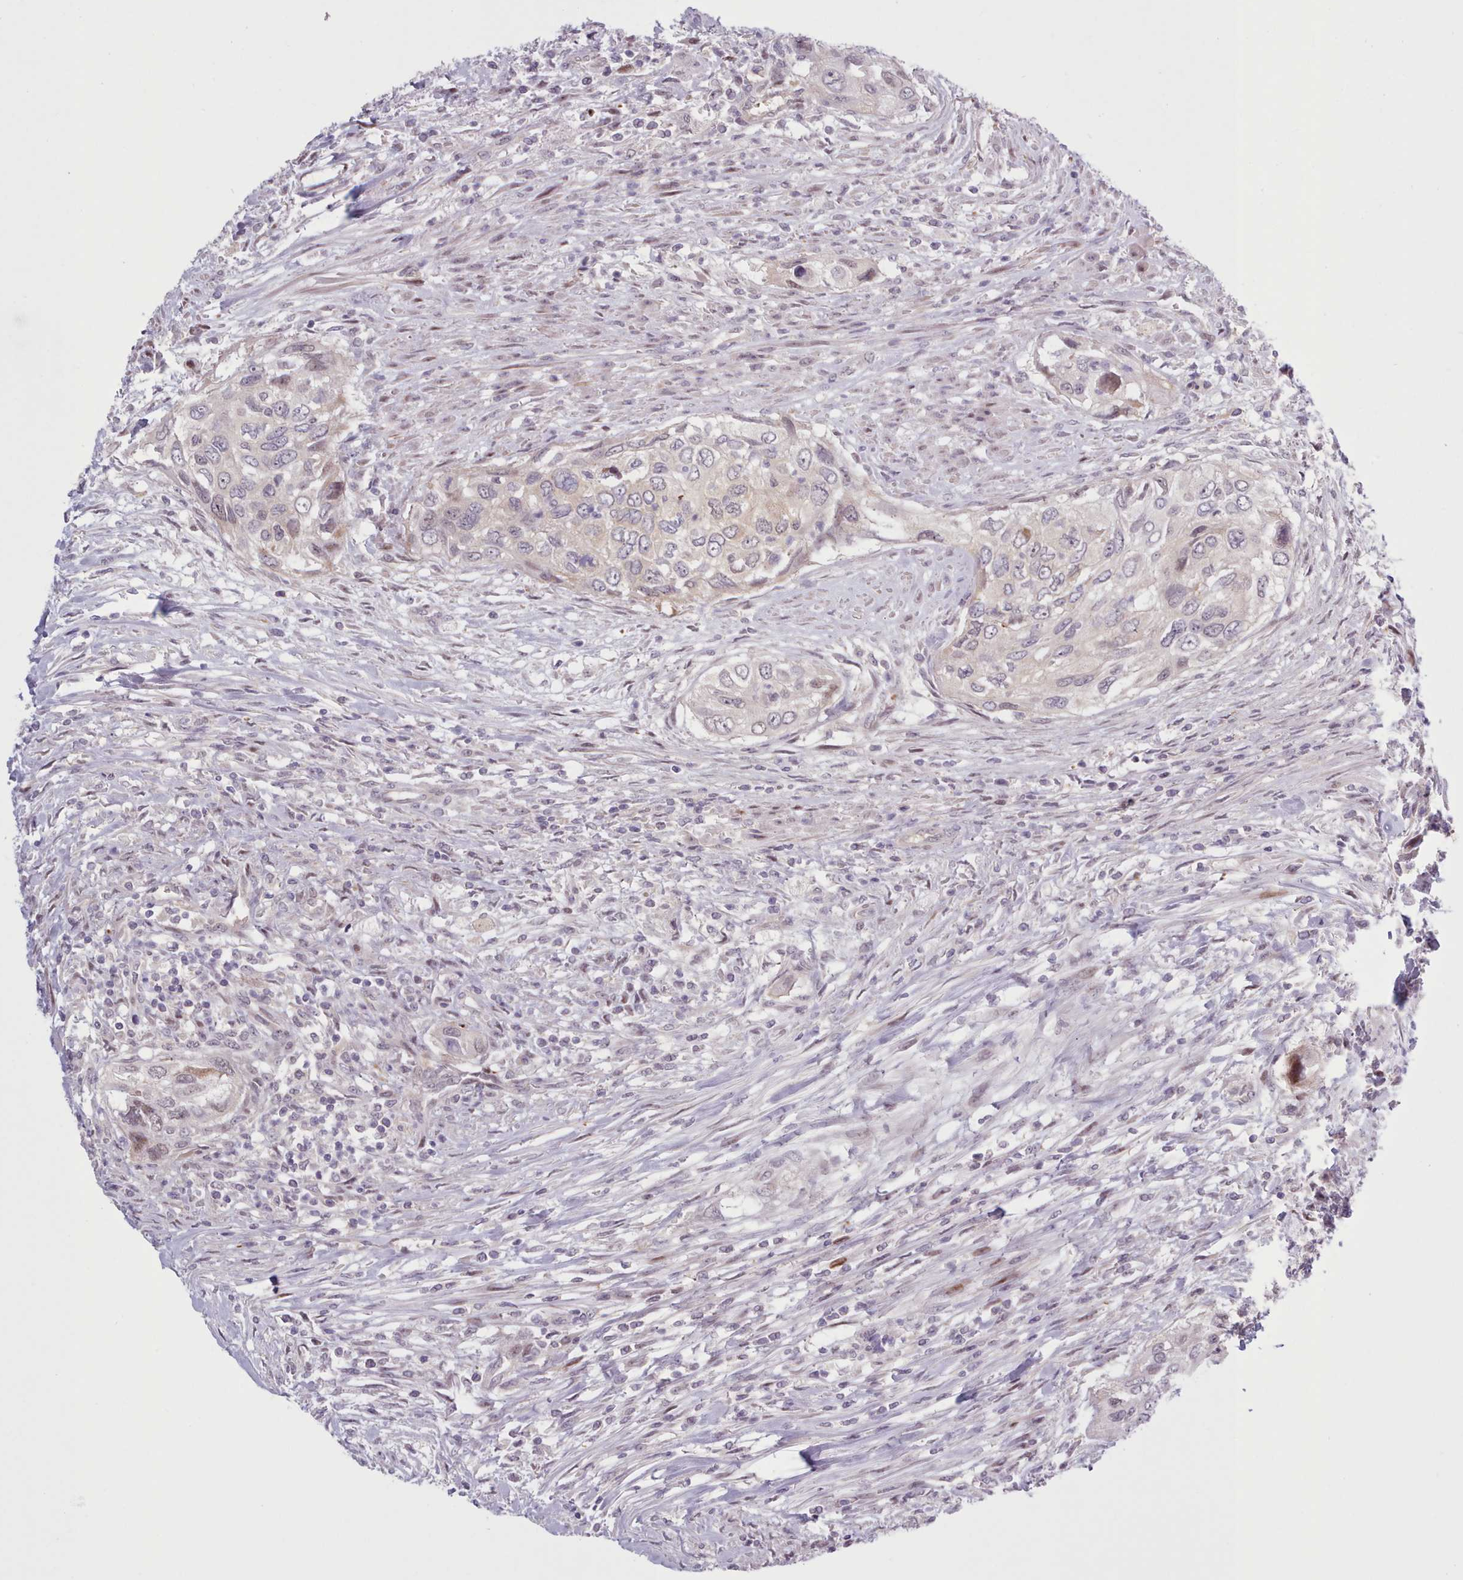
{"staining": {"intensity": "negative", "quantity": "none", "location": "none"}, "tissue": "urothelial cancer", "cell_type": "Tumor cells", "image_type": "cancer", "snomed": [{"axis": "morphology", "description": "Urothelial carcinoma, High grade"}, {"axis": "topography", "description": "Urinary bladder"}], "caption": "IHC of human high-grade urothelial carcinoma displays no positivity in tumor cells.", "gene": "KBTBD7", "patient": {"sex": "female", "age": 60}}